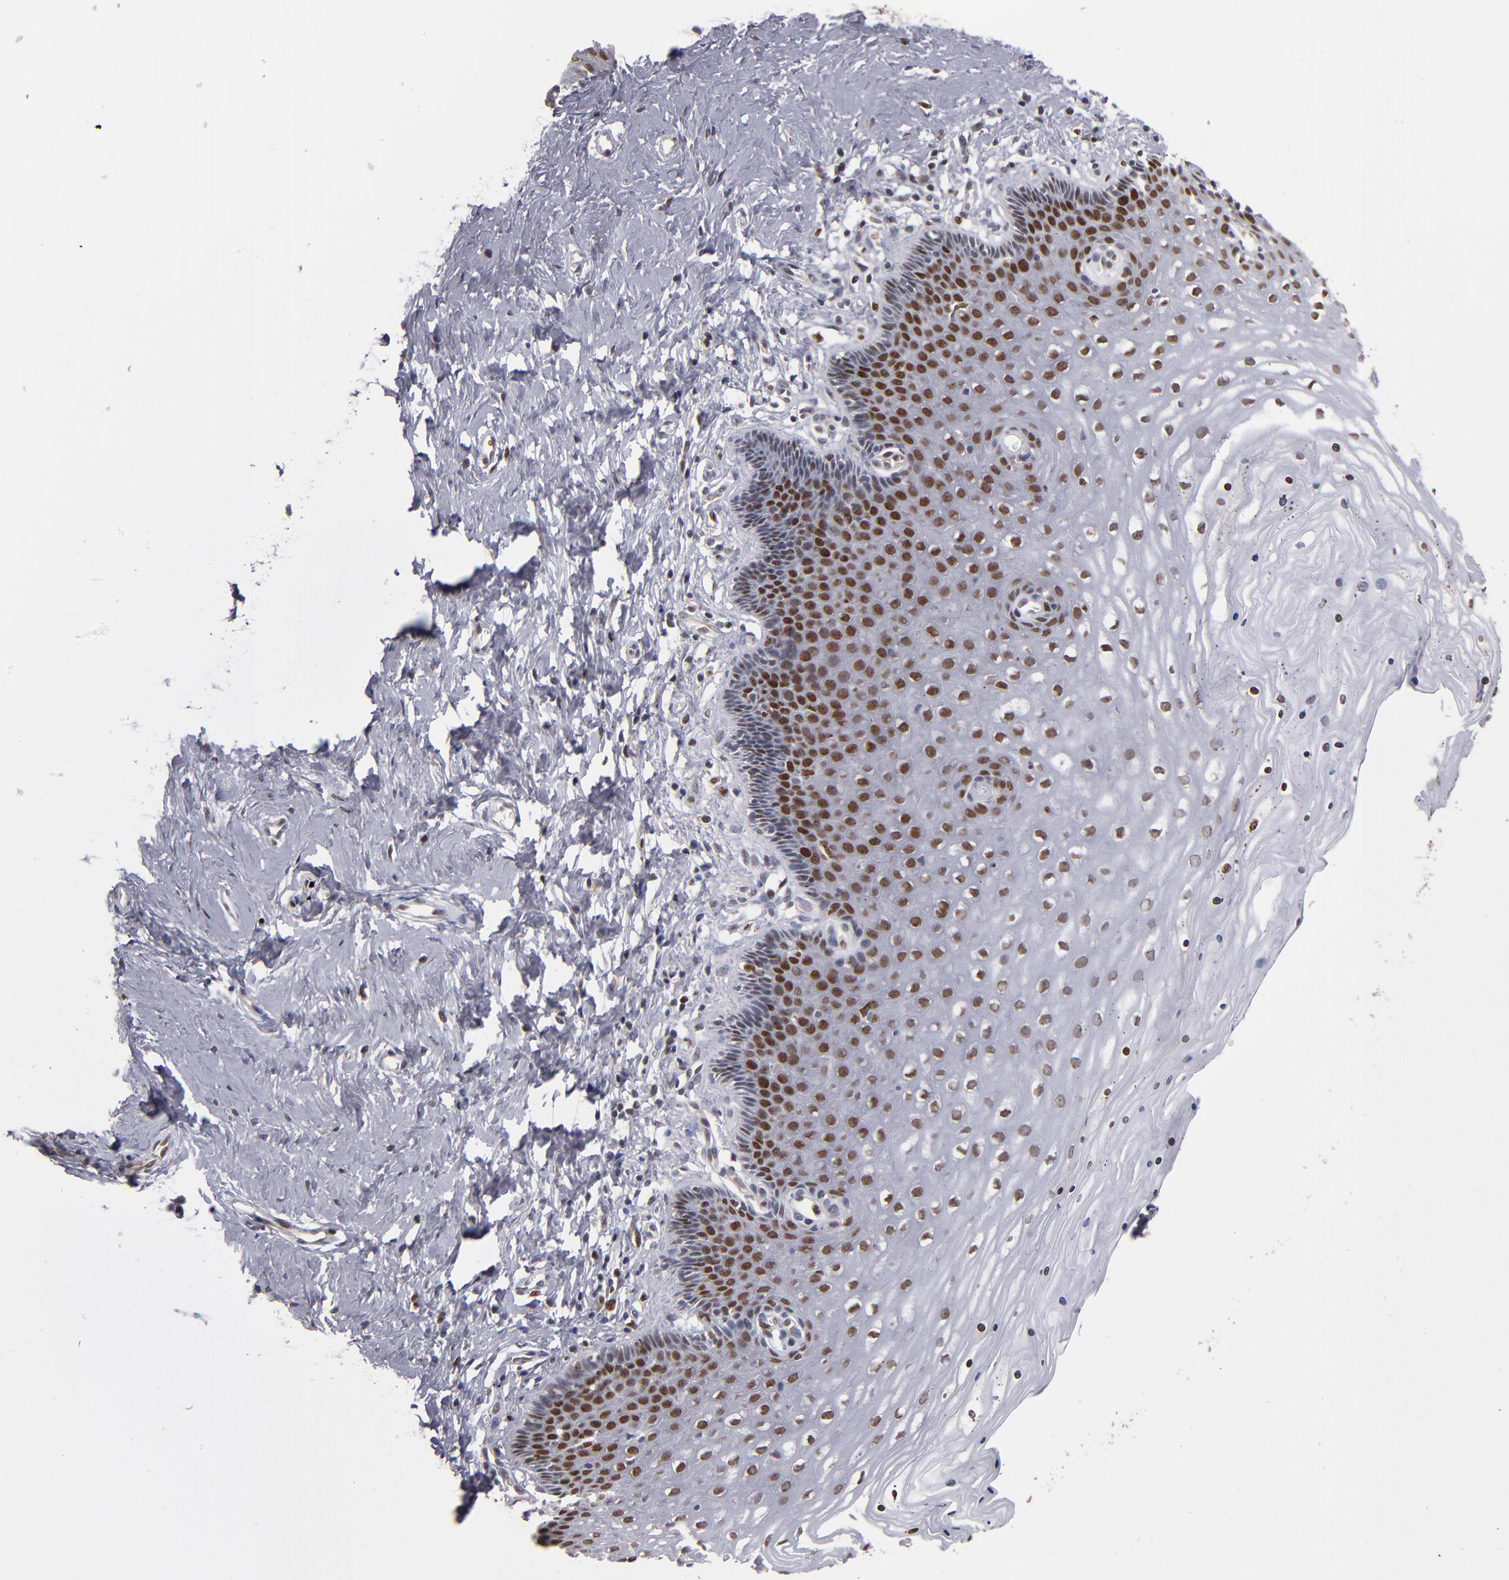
{"staining": {"intensity": "moderate", "quantity": "25%-75%", "location": "nuclear"}, "tissue": "cervix", "cell_type": "Glandular cells", "image_type": "normal", "snomed": [{"axis": "morphology", "description": "Normal tissue, NOS"}, {"axis": "topography", "description": "Cervix"}], "caption": "Glandular cells reveal medium levels of moderate nuclear positivity in approximately 25%-75% of cells in benign cervix.", "gene": "KDM6A", "patient": {"sex": "female", "age": 39}}